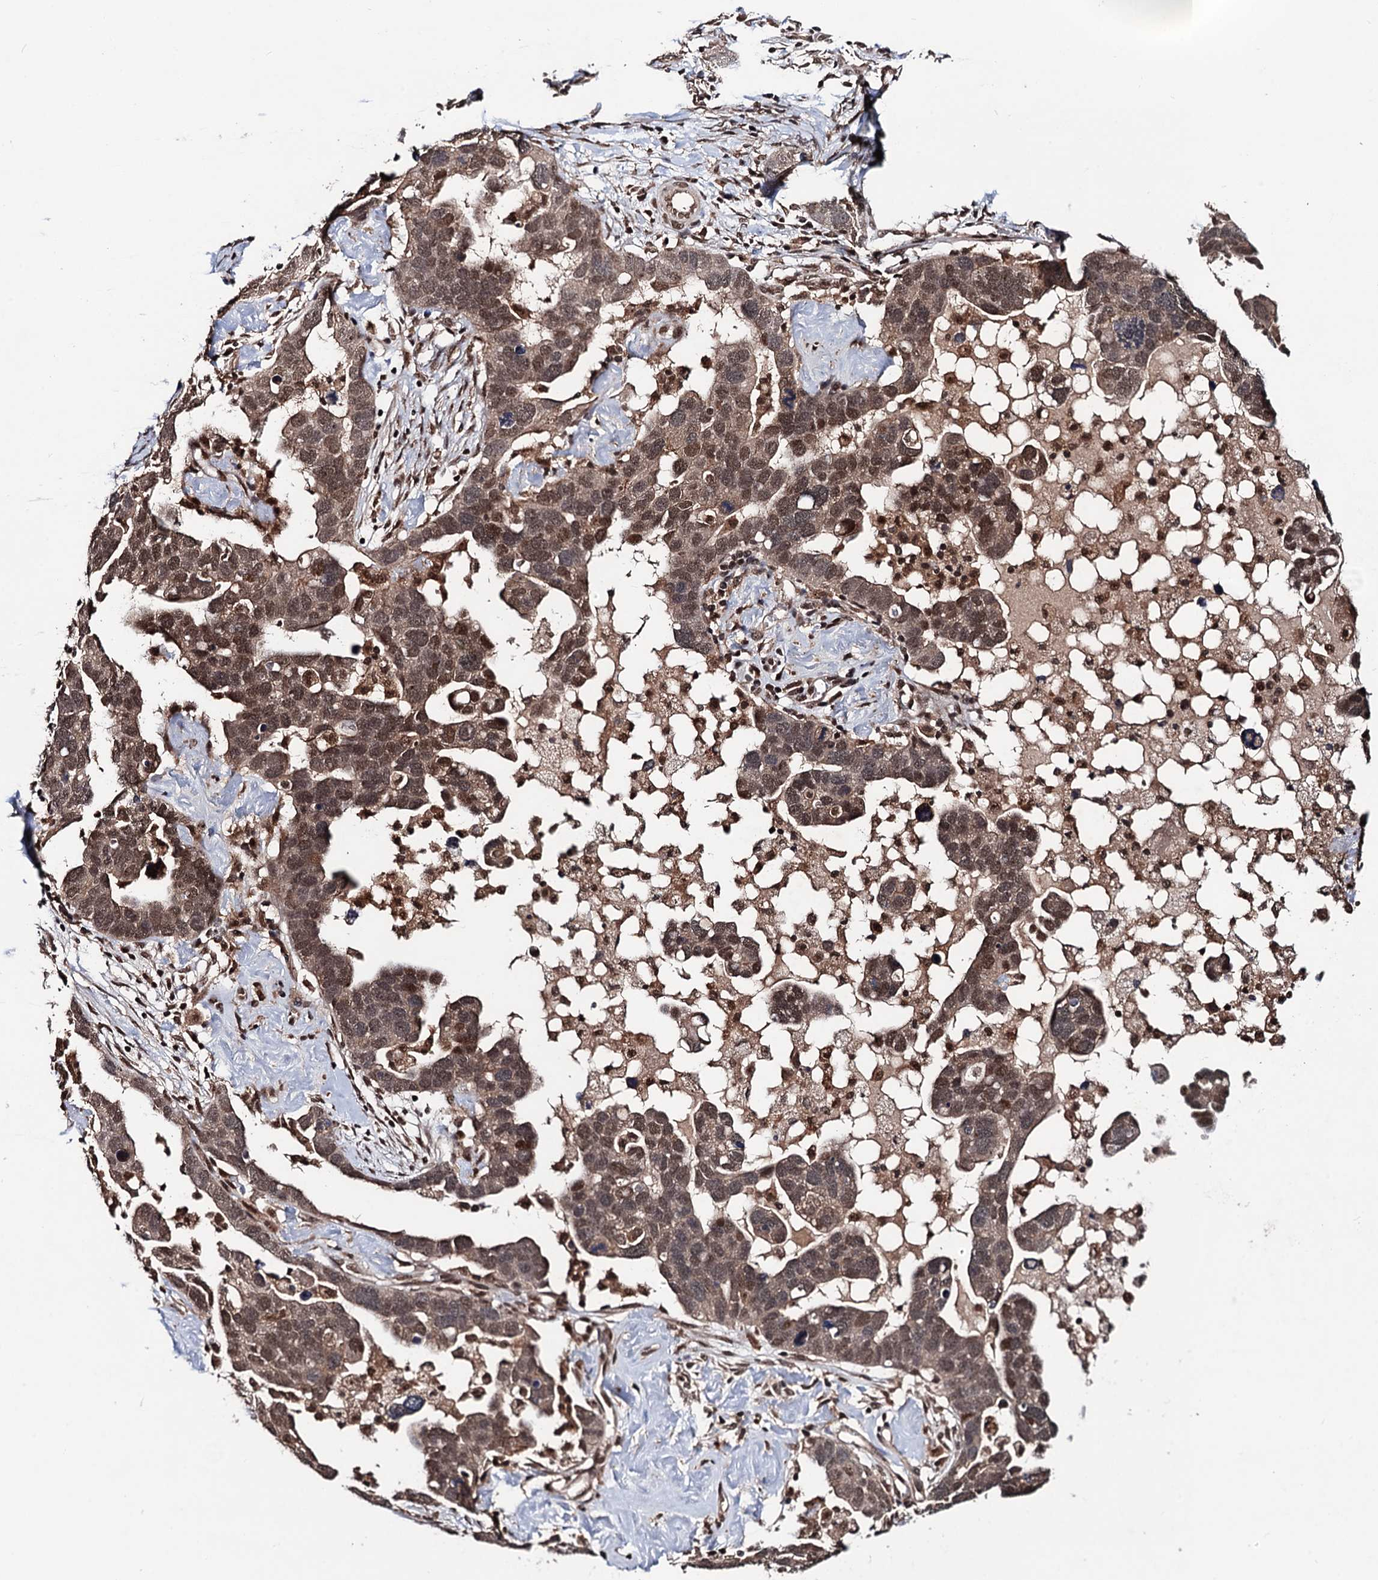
{"staining": {"intensity": "moderate", "quantity": ">75%", "location": "nuclear"}, "tissue": "ovarian cancer", "cell_type": "Tumor cells", "image_type": "cancer", "snomed": [{"axis": "morphology", "description": "Cystadenocarcinoma, serous, NOS"}, {"axis": "topography", "description": "Ovary"}], "caption": "Immunohistochemical staining of serous cystadenocarcinoma (ovarian) reveals moderate nuclear protein positivity in approximately >75% of tumor cells.", "gene": "RASSF4", "patient": {"sex": "female", "age": 54}}